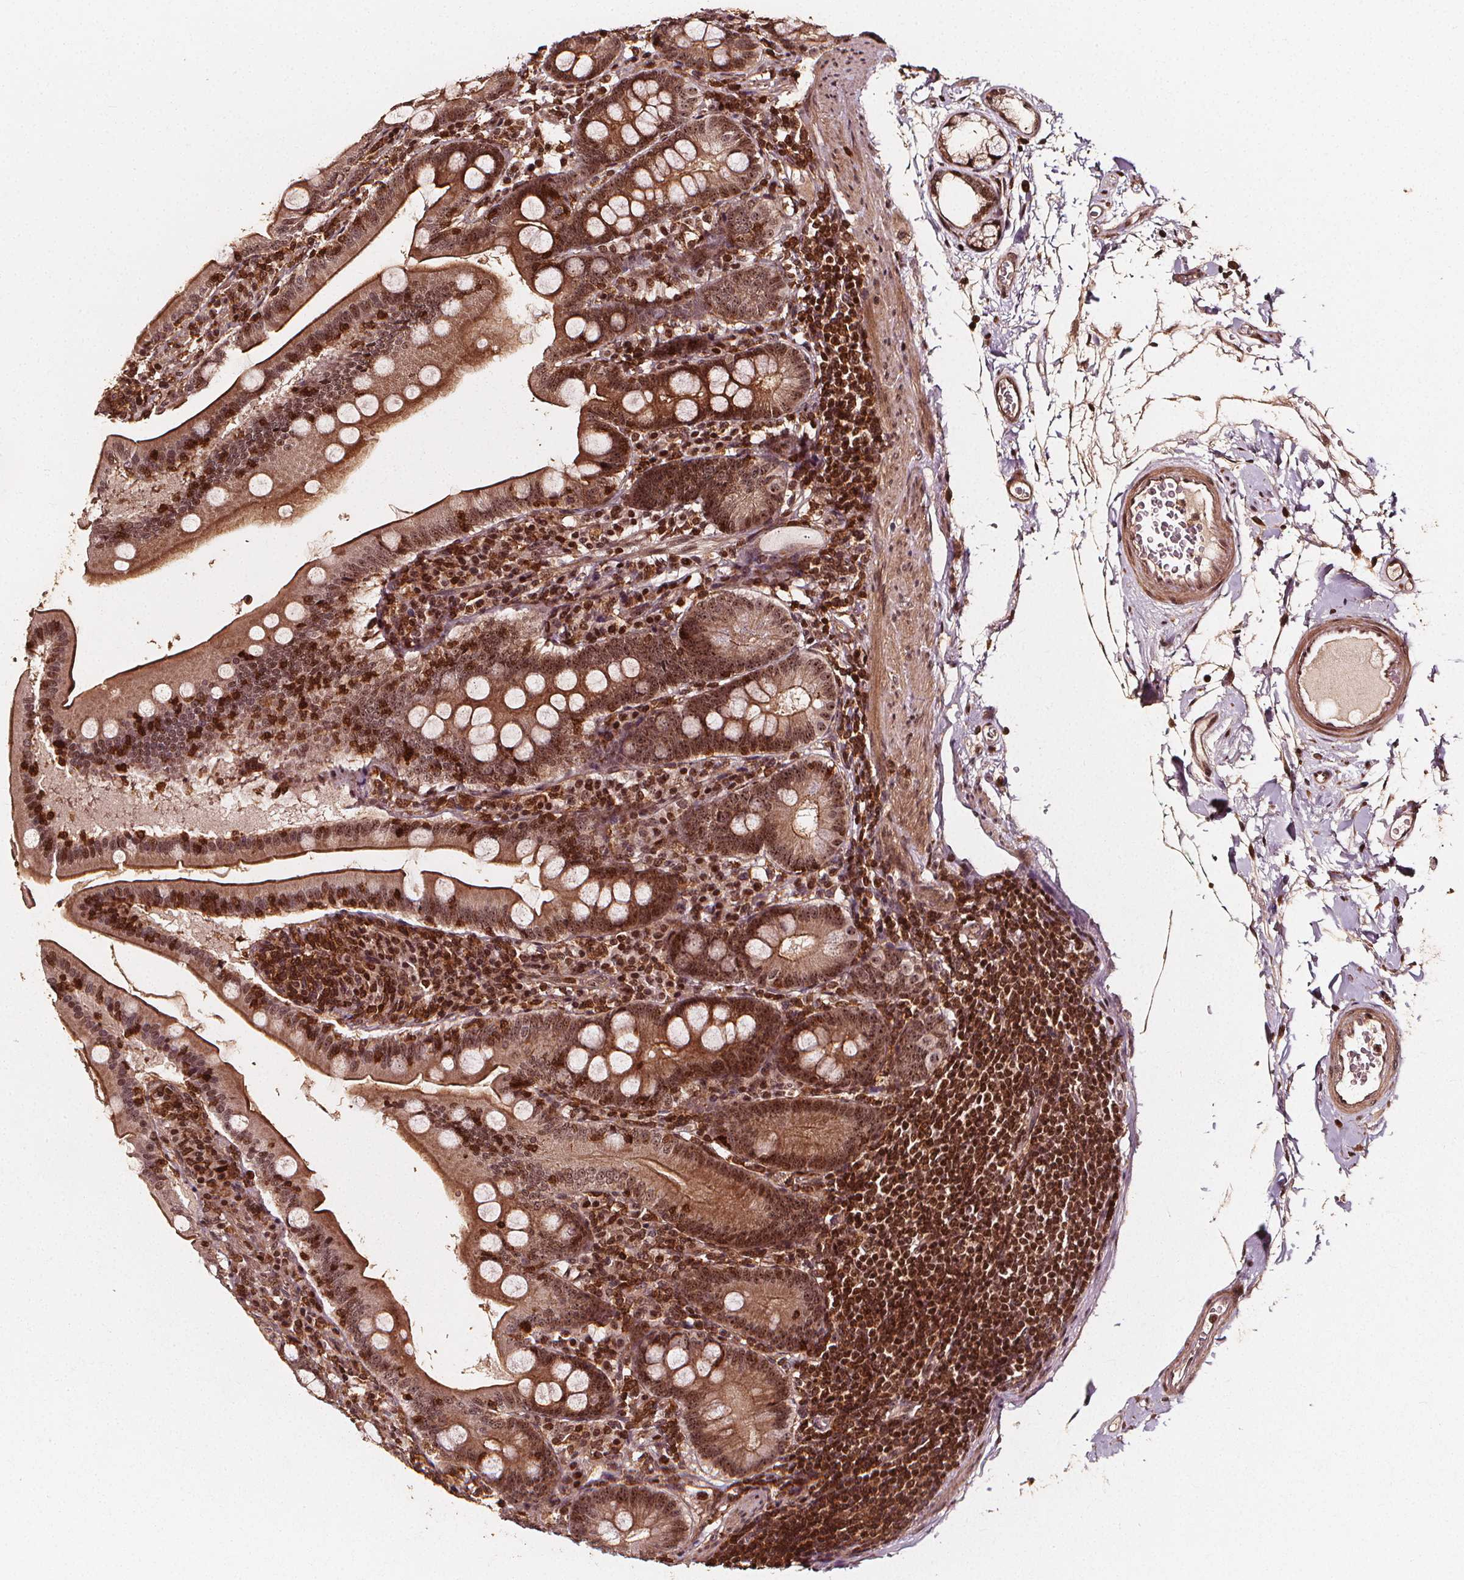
{"staining": {"intensity": "moderate", "quantity": ">75%", "location": "cytoplasmic/membranous,nuclear"}, "tissue": "duodenum", "cell_type": "Glandular cells", "image_type": "normal", "snomed": [{"axis": "morphology", "description": "Normal tissue, NOS"}, {"axis": "topography", "description": "Duodenum"}], "caption": "Immunohistochemistry histopathology image of normal duodenum stained for a protein (brown), which demonstrates medium levels of moderate cytoplasmic/membranous,nuclear expression in about >75% of glandular cells.", "gene": "EXOSC9", "patient": {"sex": "female", "age": 67}}